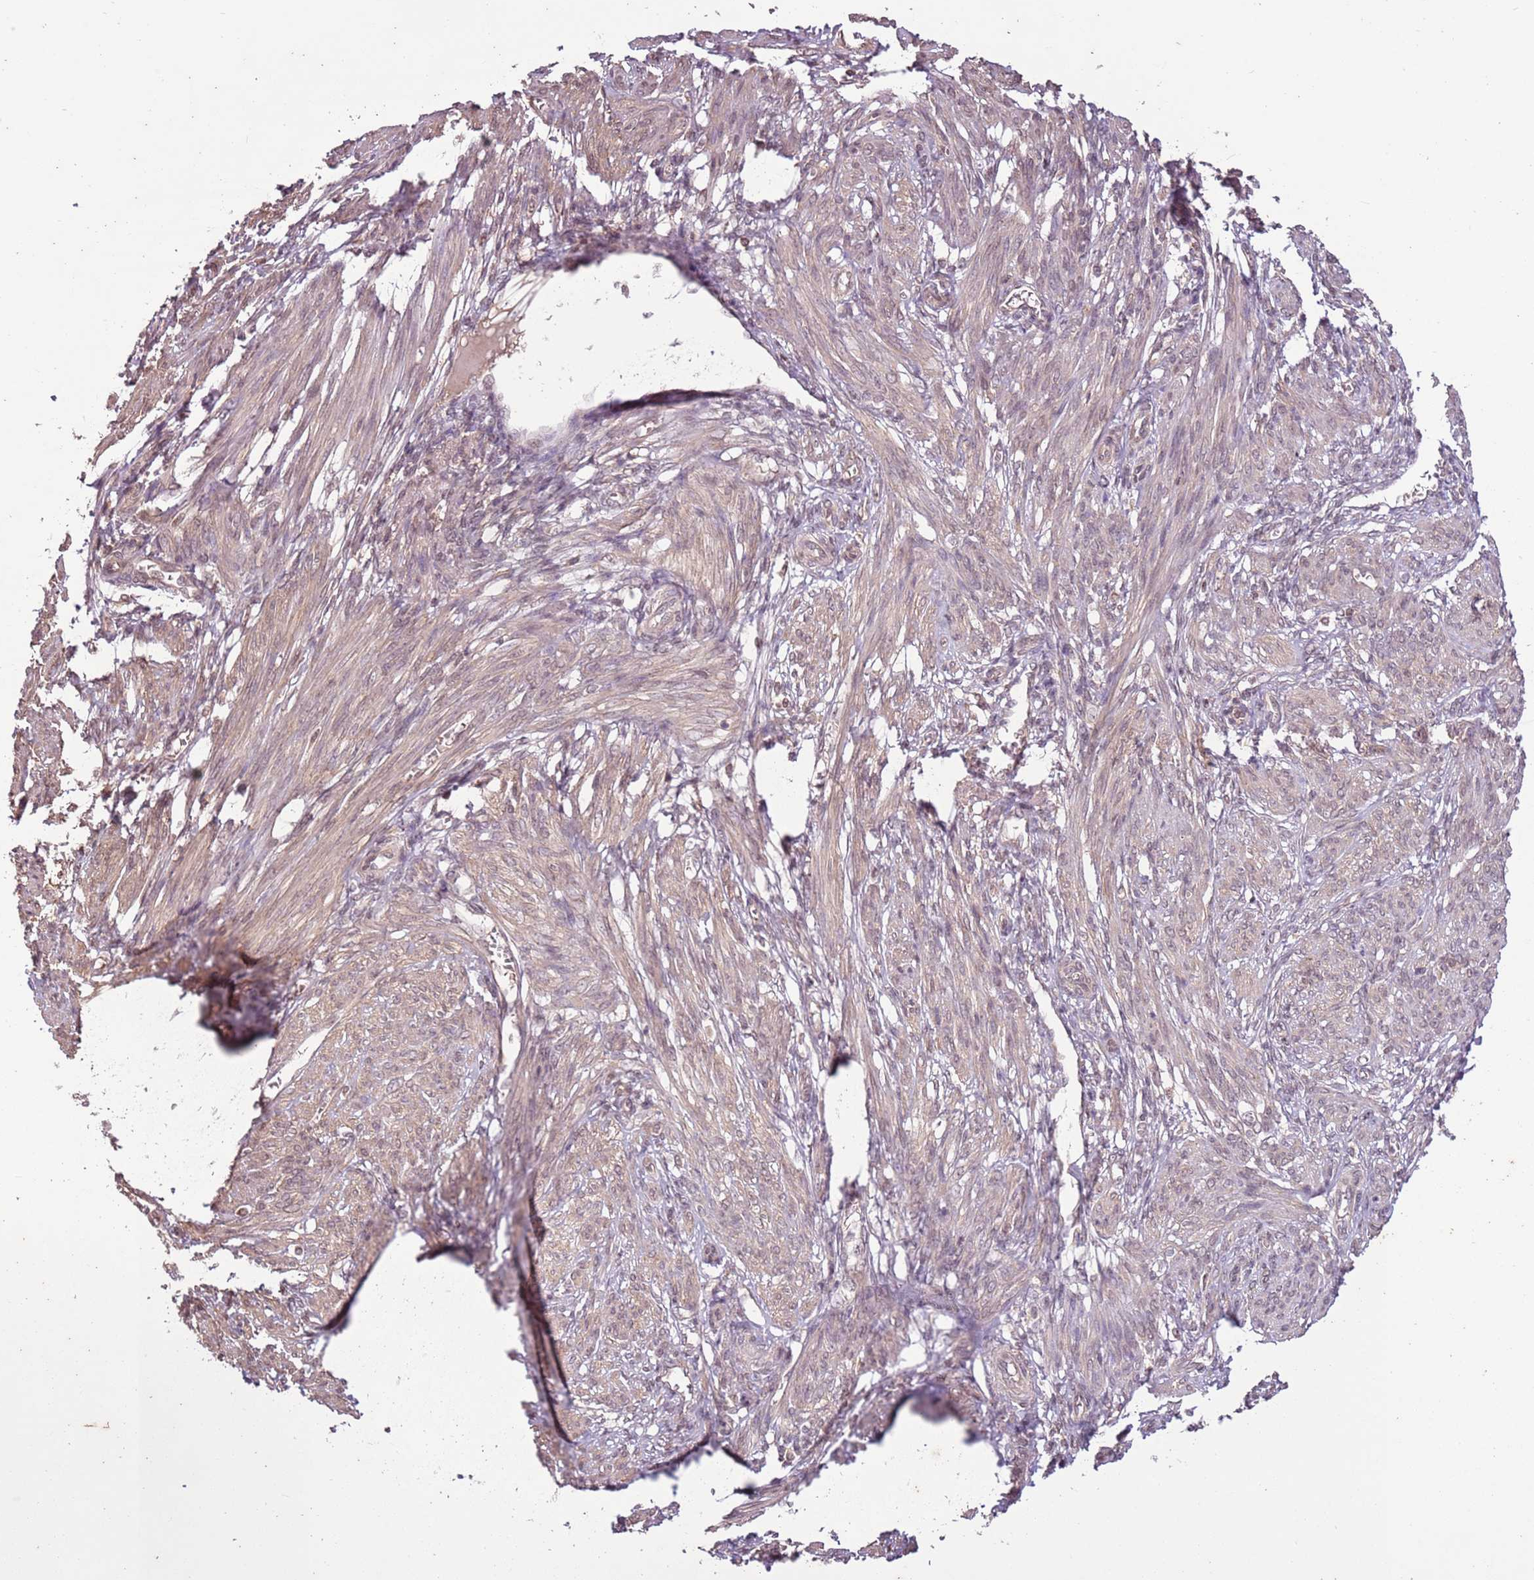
{"staining": {"intensity": "weak", "quantity": "25%-75%", "location": "cytoplasmic/membranous"}, "tissue": "smooth muscle", "cell_type": "Smooth muscle cells", "image_type": "normal", "snomed": [{"axis": "morphology", "description": "Normal tissue, NOS"}, {"axis": "topography", "description": "Smooth muscle"}], "caption": "Immunohistochemistry of benign human smooth muscle exhibits low levels of weak cytoplasmic/membranous positivity in approximately 25%-75% of smooth muscle cells.", "gene": "CAPN9", "patient": {"sex": "female", "age": 39}}